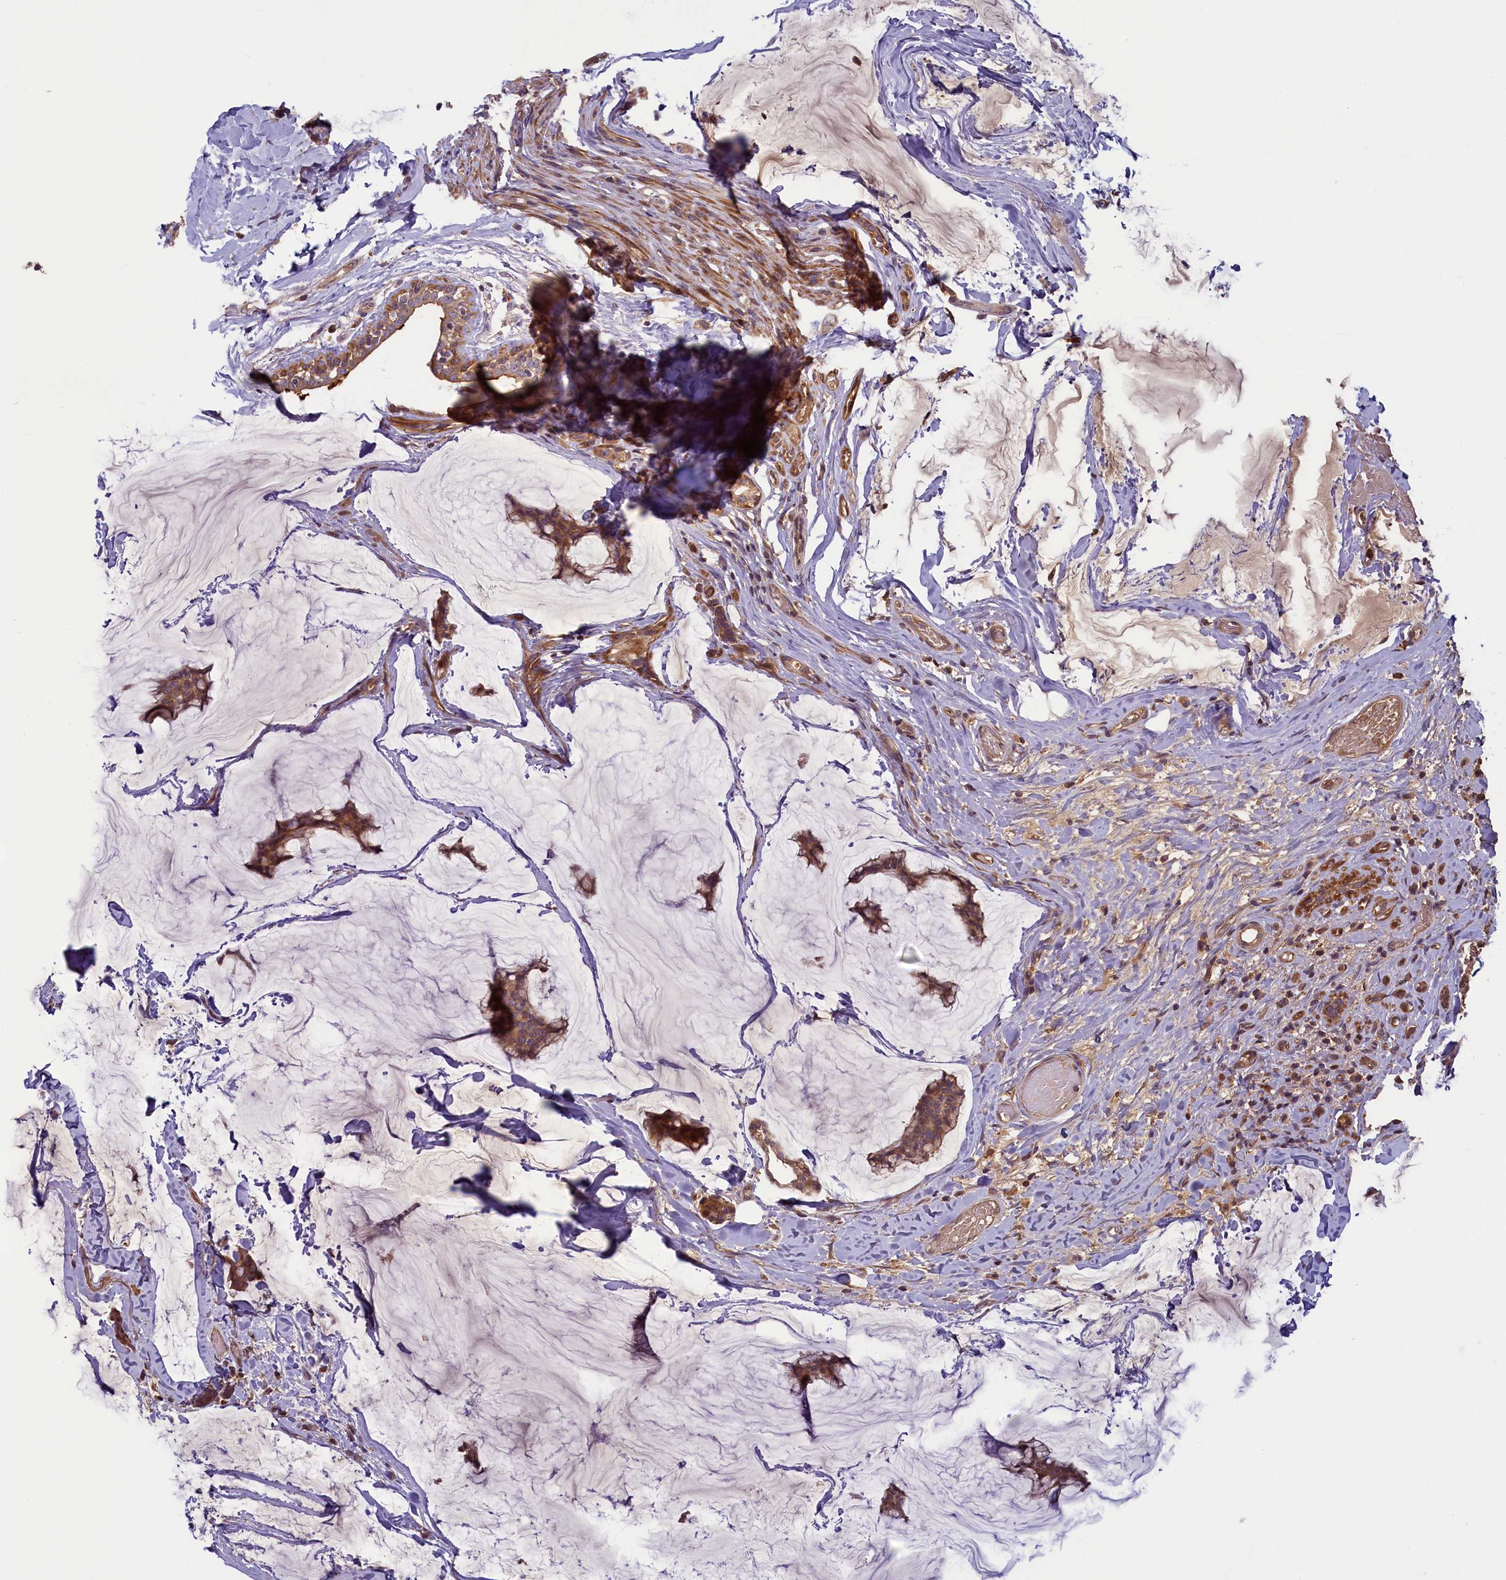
{"staining": {"intensity": "moderate", "quantity": ">75%", "location": "cytoplasmic/membranous"}, "tissue": "breast cancer", "cell_type": "Tumor cells", "image_type": "cancer", "snomed": [{"axis": "morphology", "description": "Duct carcinoma"}, {"axis": "topography", "description": "Breast"}], "caption": "Immunohistochemistry (IHC) image of breast cancer (invasive ductal carcinoma) stained for a protein (brown), which exhibits medium levels of moderate cytoplasmic/membranous positivity in about >75% of tumor cells.", "gene": "NUDT6", "patient": {"sex": "female", "age": 93}}